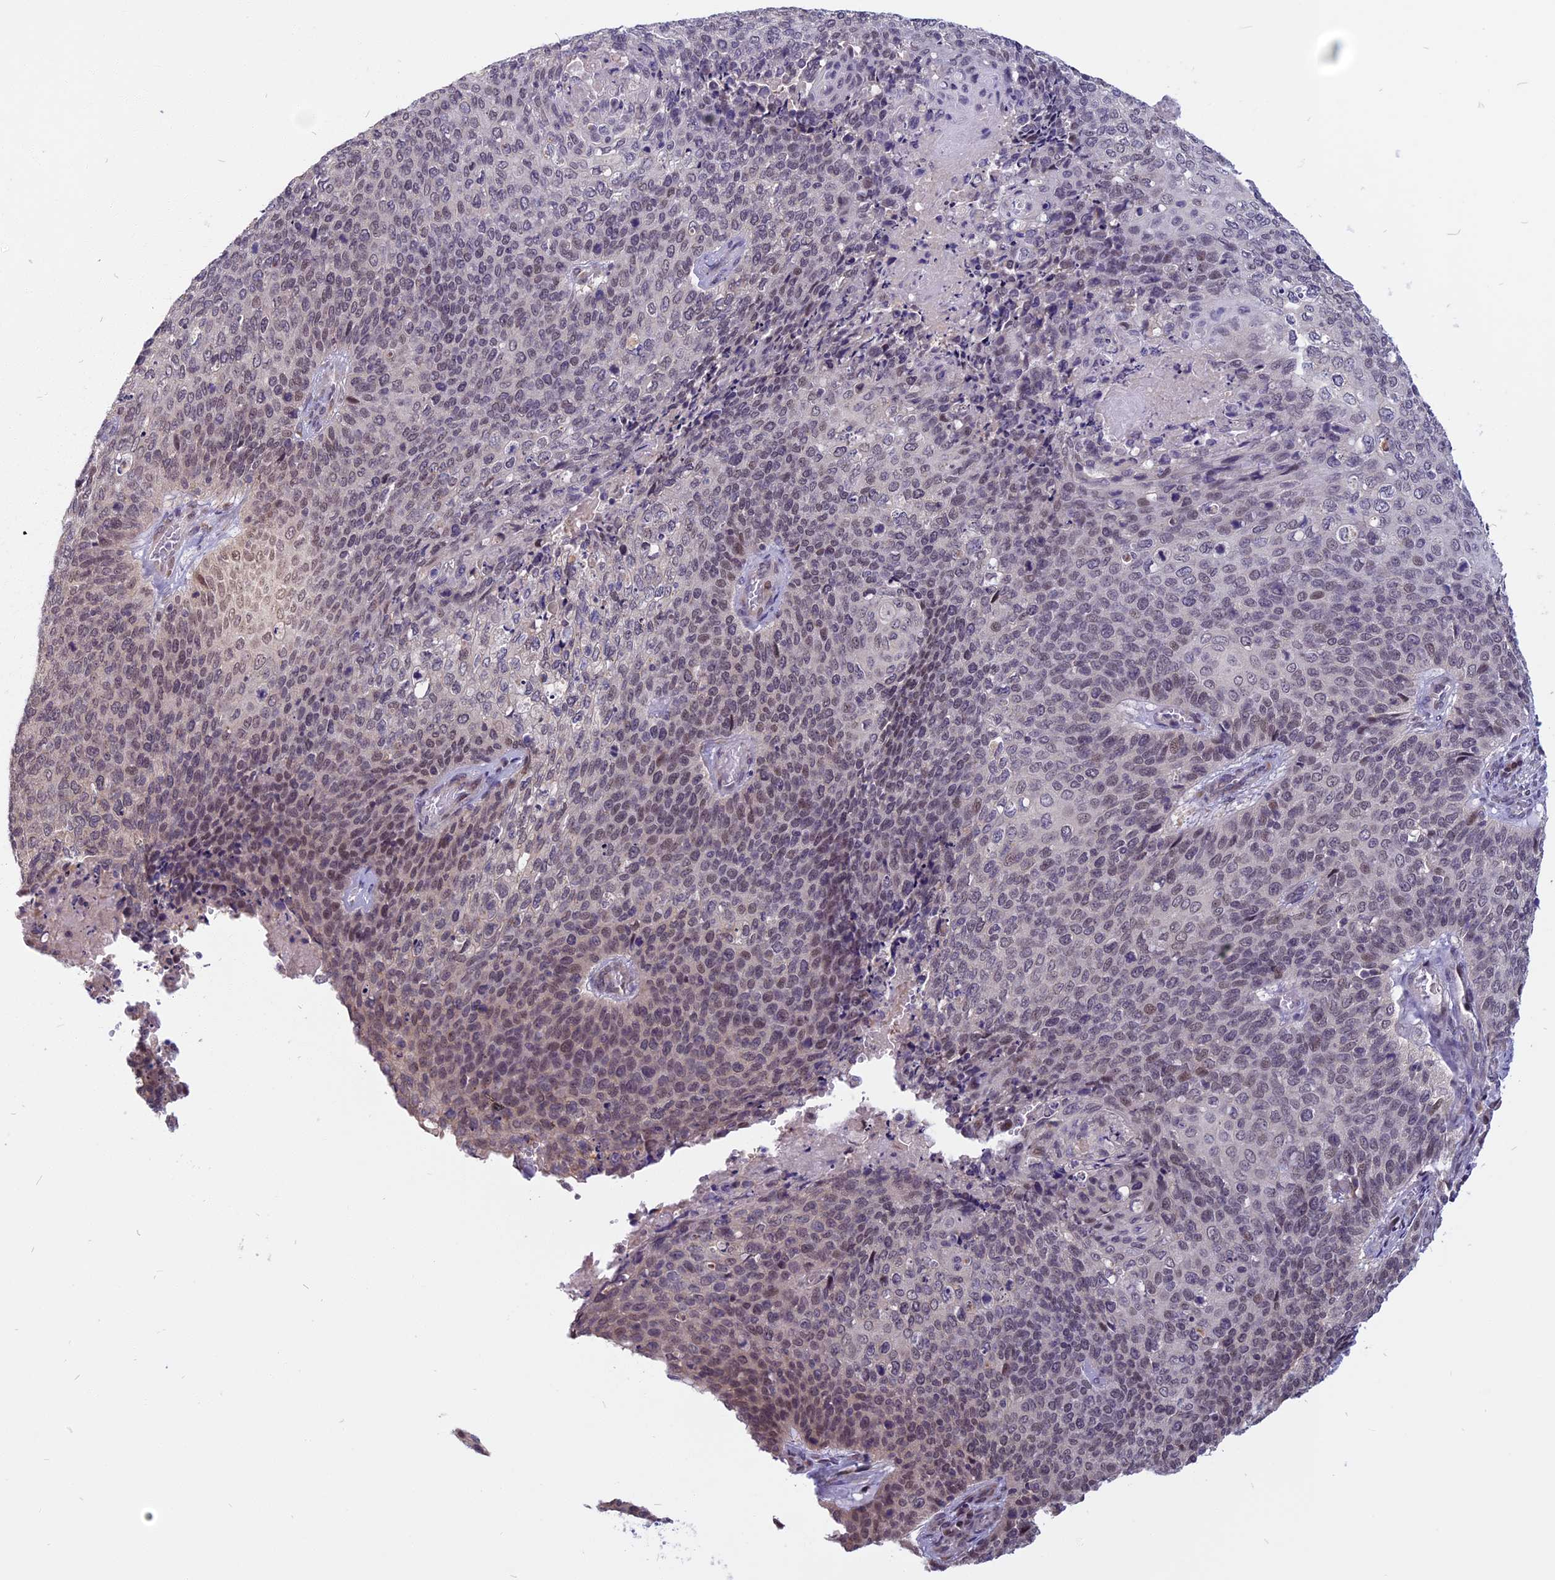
{"staining": {"intensity": "weak", "quantity": "25%-75%", "location": "nuclear"}, "tissue": "cervical cancer", "cell_type": "Tumor cells", "image_type": "cancer", "snomed": [{"axis": "morphology", "description": "Squamous cell carcinoma, NOS"}, {"axis": "topography", "description": "Cervix"}], "caption": "Immunohistochemical staining of human cervical squamous cell carcinoma displays low levels of weak nuclear staining in approximately 25%-75% of tumor cells.", "gene": "CCDC113", "patient": {"sex": "female", "age": 39}}